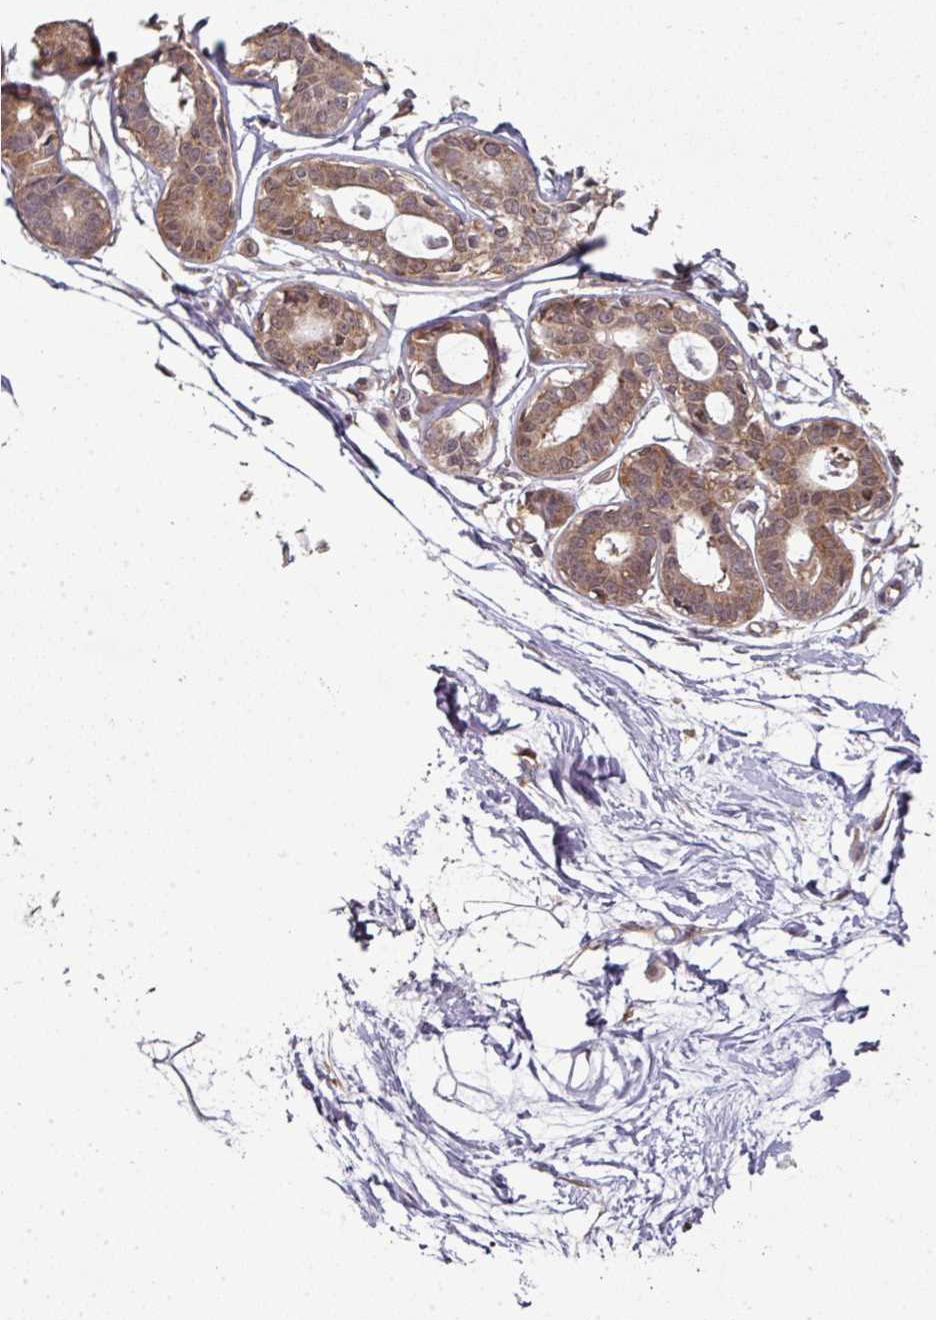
{"staining": {"intensity": "negative", "quantity": "none", "location": "none"}, "tissue": "breast", "cell_type": "Adipocytes", "image_type": "normal", "snomed": [{"axis": "morphology", "description": "Normal tissue, NOS"}, {"axis": "topography", "description": "Breast"}], "caption": "The photomicrograph demonstrates no staining of adipocytes in normal breast. Brightfield microscopy of immunohistochemistry (IHC) stained with DAB (brown) and hematoxylin (blue), captured at high magnification.", "gene": "ANKRD18A", "patient": {"sex": "female", "age": 45}}